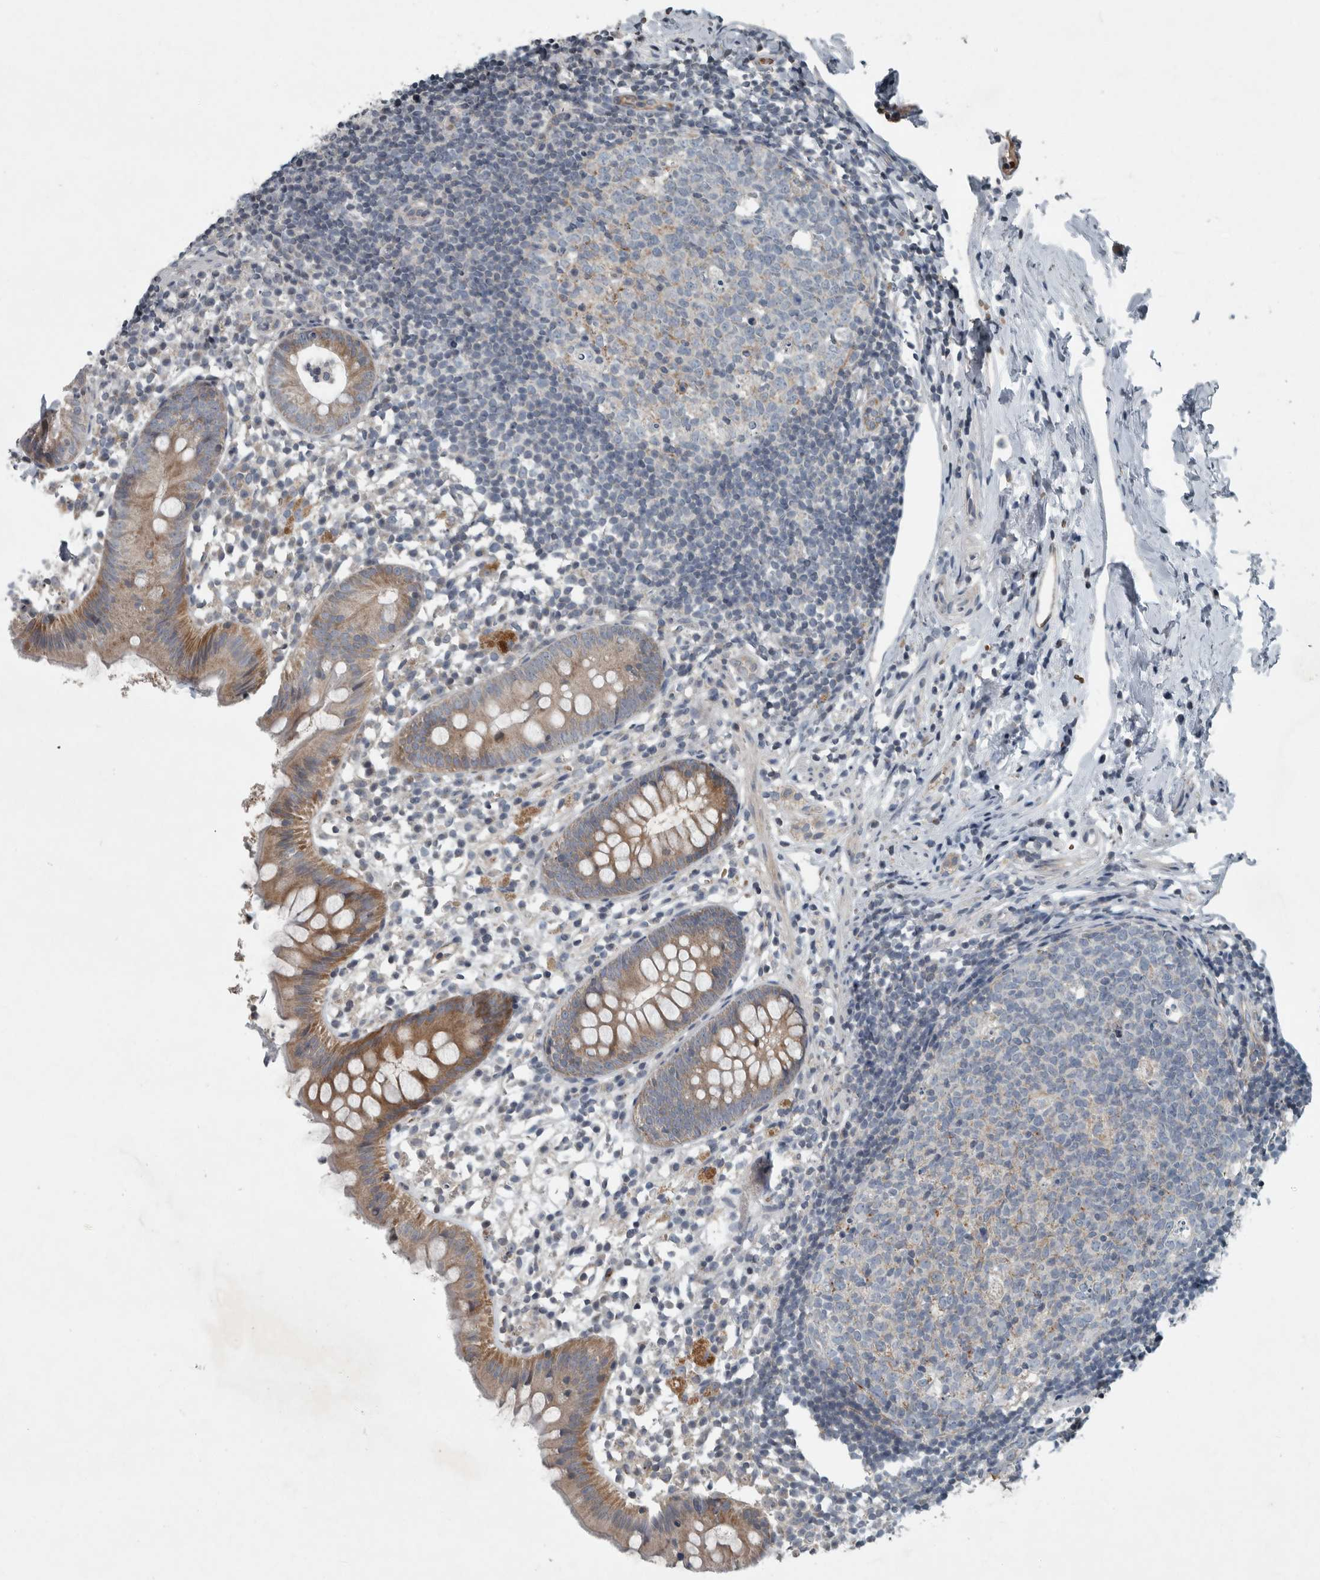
{"staining": {"intensity": "moderate", "quantity": ">75%", "location": "cytoplasmic/membranous"}, "tissue": "appendix", "cell_type": "Glandular cells", "image_type": "normal", "snomed": [{"axis": "morphology", "description": "Normal tissue, NOS"}, {"axis": "topography", "description": "Appendix"}], "caption": "Protein staining of unremarkable appendix exhibits moderate cytoplasmic/membranous positivity in approximately >75% of glandular cells. Nuclei are stained in blue.", "gene": "MPP3", "patient": {"sex": "female", "age": 20}}